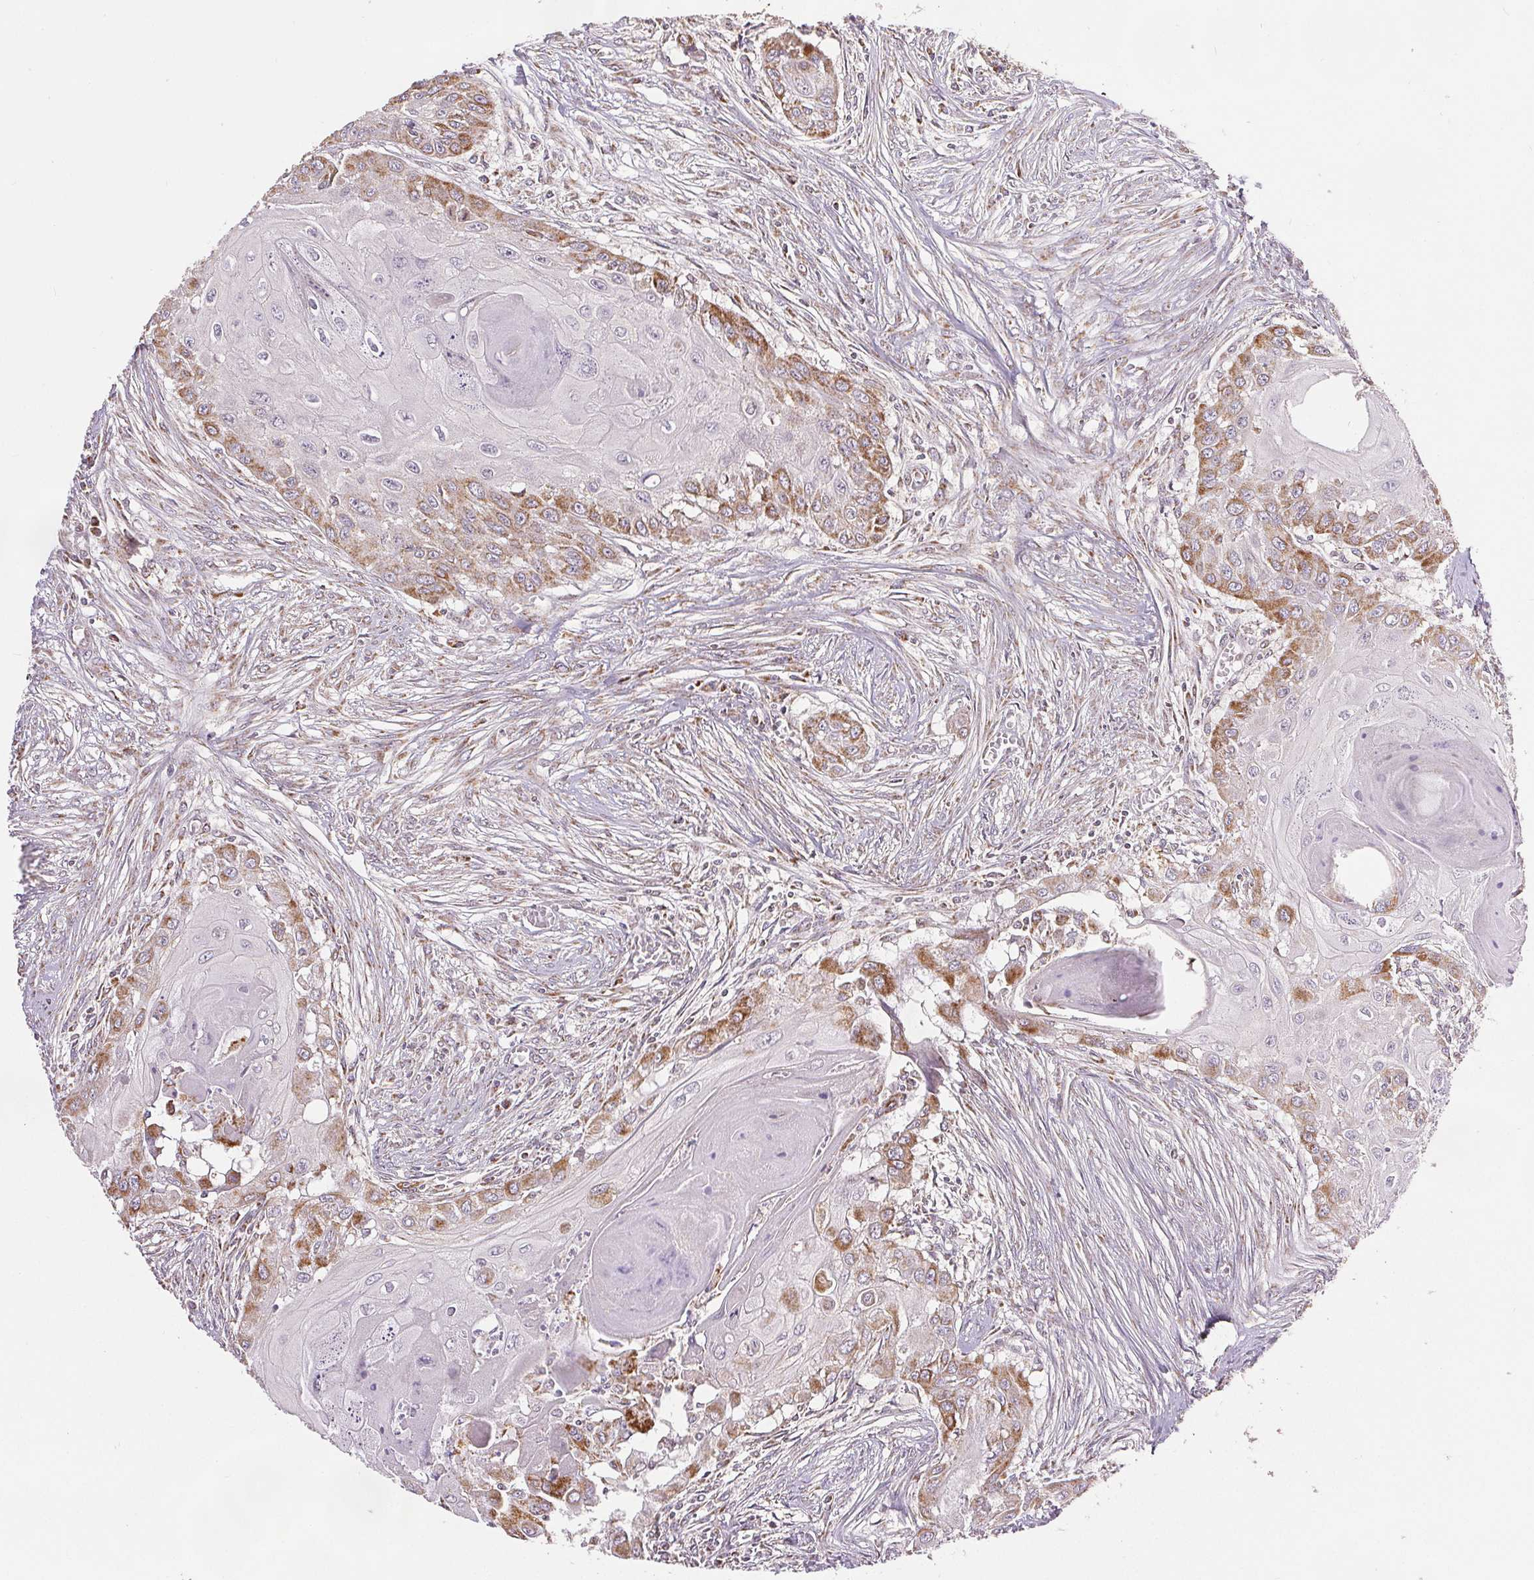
{"staining": {"intensity": "weak", "quantity": "25%-75%", "location": "cytoplasmic/membranous"}, "tissue": "head and neck cancer", "cell_type": "Tumor cells", "image_type": "cancer", "snomed": [{"axis": "morphology", "description": "Squamous cell carcinoma, NOS"}, {"axis": "topography", "description": "Oral tissue"}, {"axis": "topography", "description": "Head-Neck"}], "caption": "Squamous cell carcinoma (head and neck) stained for a protein (brown) demonstrates weak cytoplasmic/membranous positive expression in approximately 25%-75% of tumor cells.", "gene": "SDHB", "patient": {"sex": "male", "age": 71}}